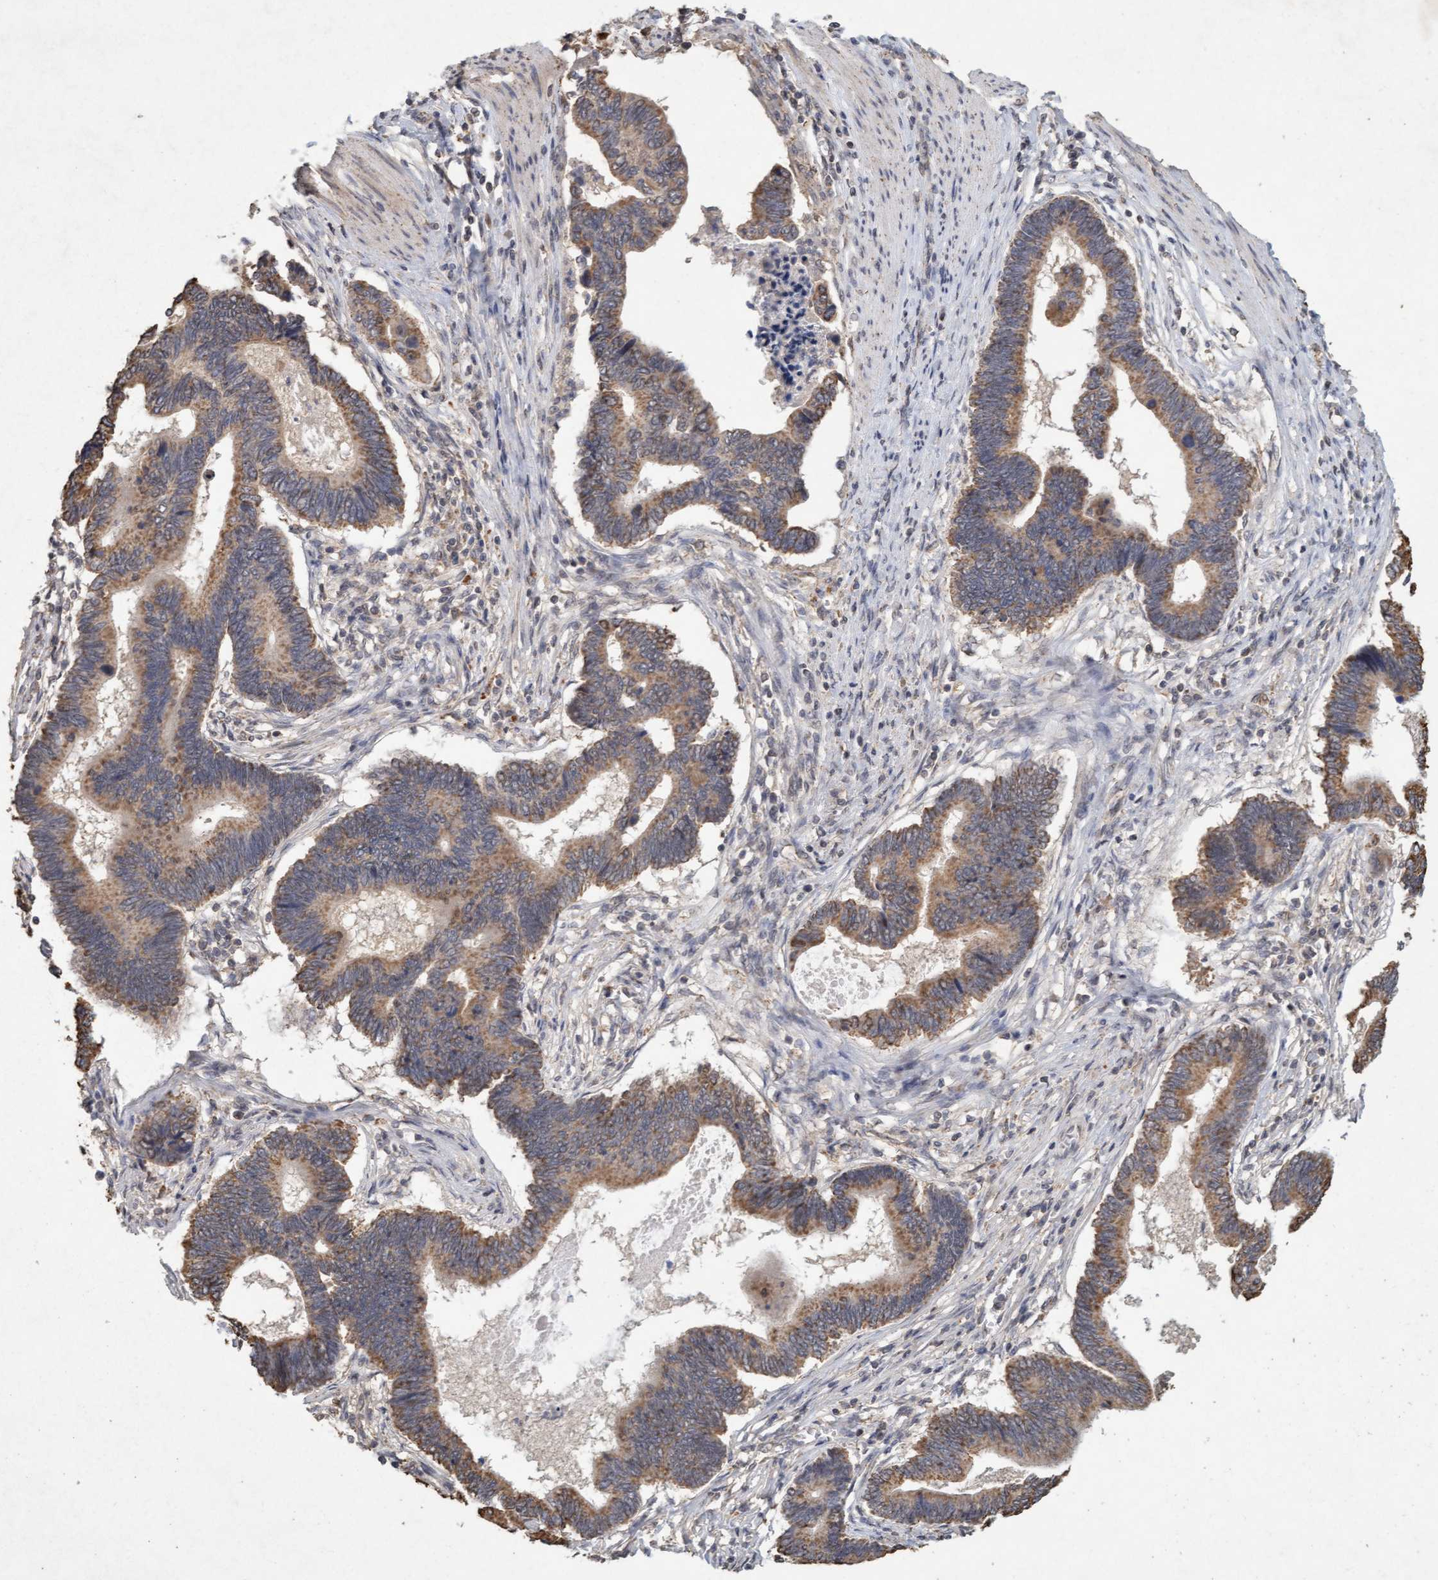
{"staining": {"intensity": "moderate", "quantity": ">75%", "location": "cytoplasmic/membranous"}, "tissue": "pancreatic cancer", "cell_type": "Tumor cells", "image_type": "cancer", "snomed": [{"axis": "morphology", "description": "Adenocarcinoma, NOS"}, {"axis": "topography", "description": "Pancreas"}], "caption": "A brown stain highlights moderate cytoplasmic/membranous staining of a protein in pancreatic cancer tumor cells.", "gene": "VSIG8", "patient": {"sex": "female", "age": 70}}